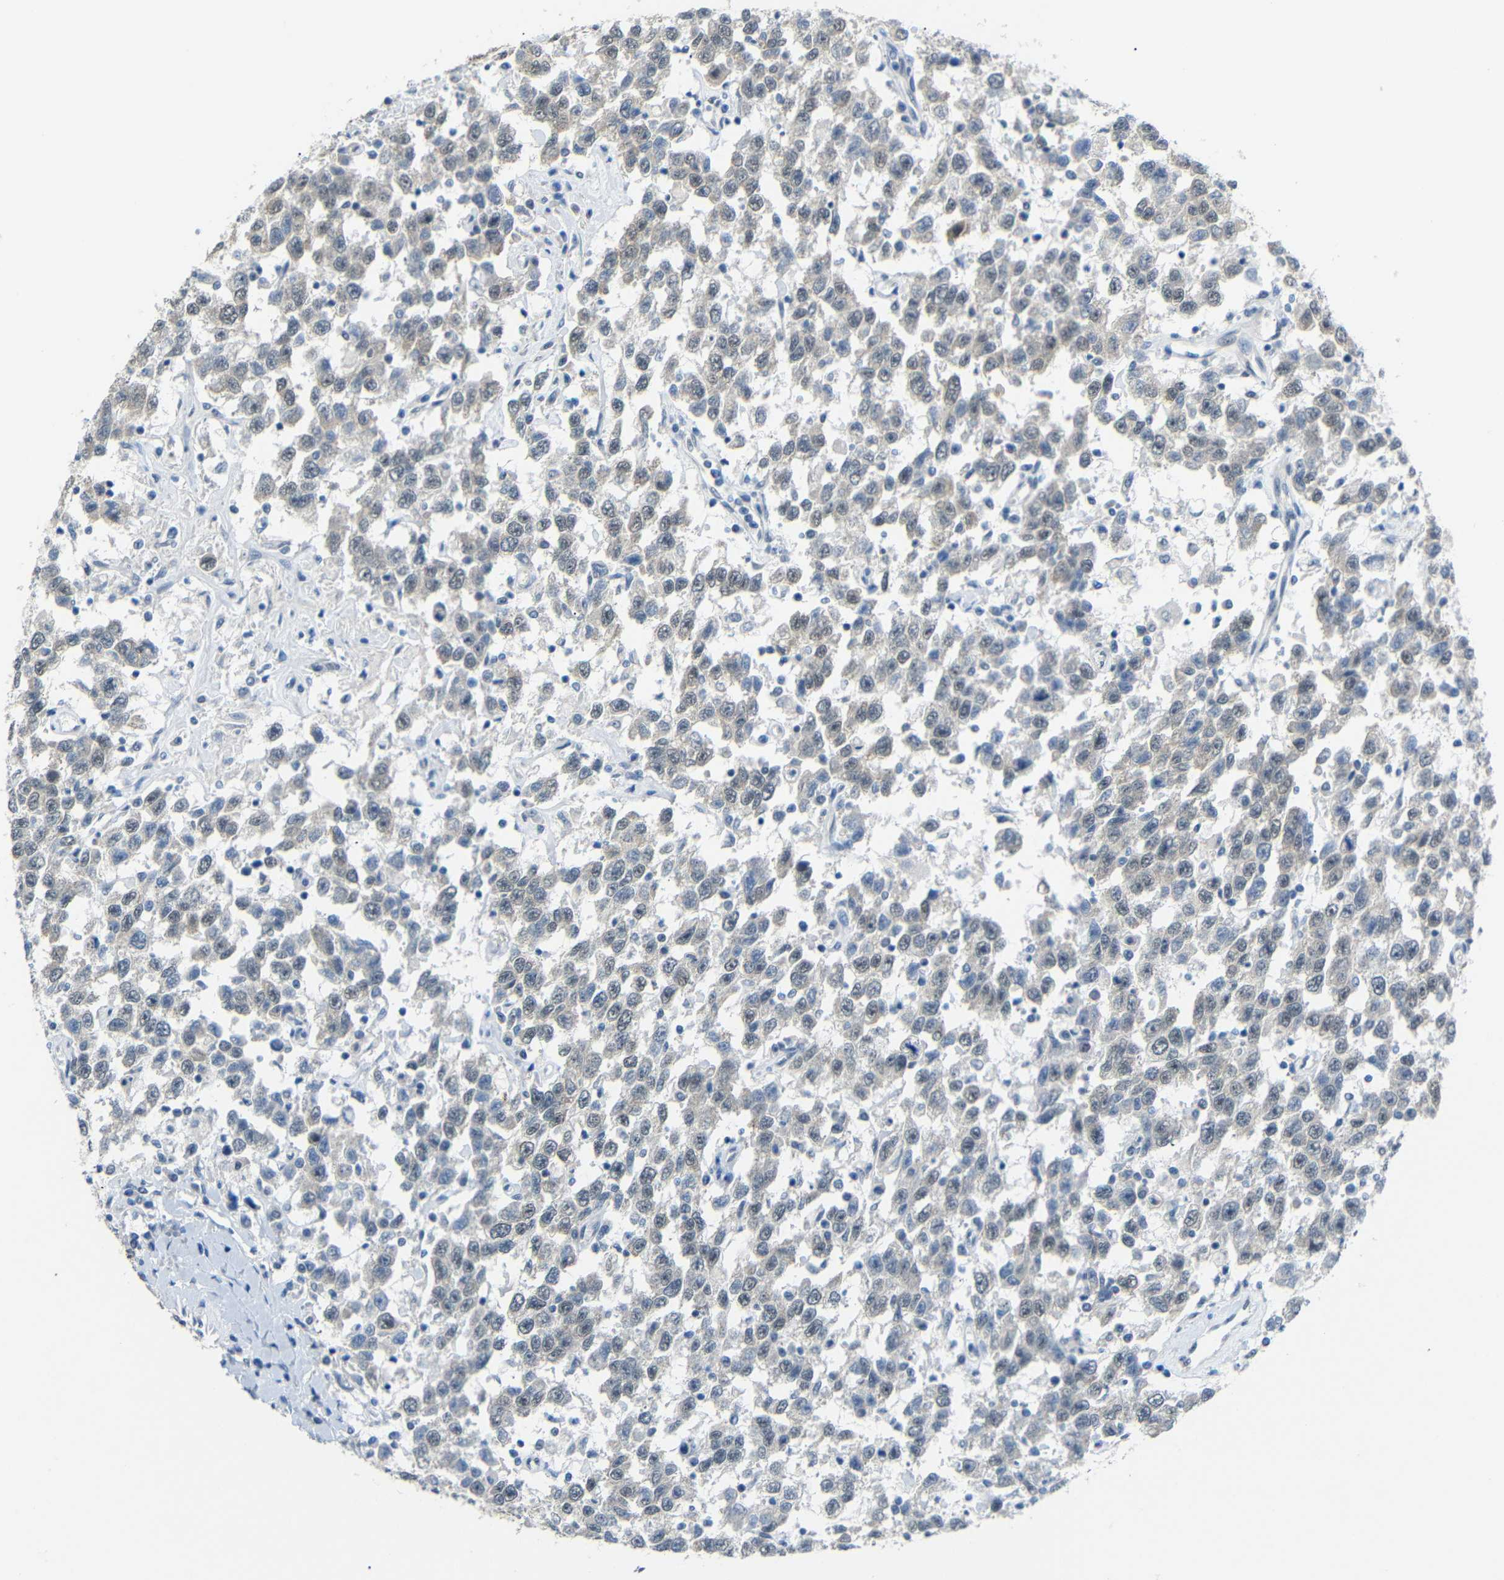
{"staining": {"intensity": "negative", "quantity": "none", "location": "none"}, "tissue": "testis cancer", "cell_type": "Tumor cells", "image_type": "cancer", "snomed": [{"axis": "morphology", "description": "Seminoma, NOS"}, {"axis": "topography", "description": "Testis"}], "caption": "This image is of testis cancer (seminoma) stained with immunohistochemistry to label a protein in brown with the nuclei are counter-stained blue. There is no expression in tumor cells.", "gene": "GPR158", "patient": {"sex": "male", "age": 41}}